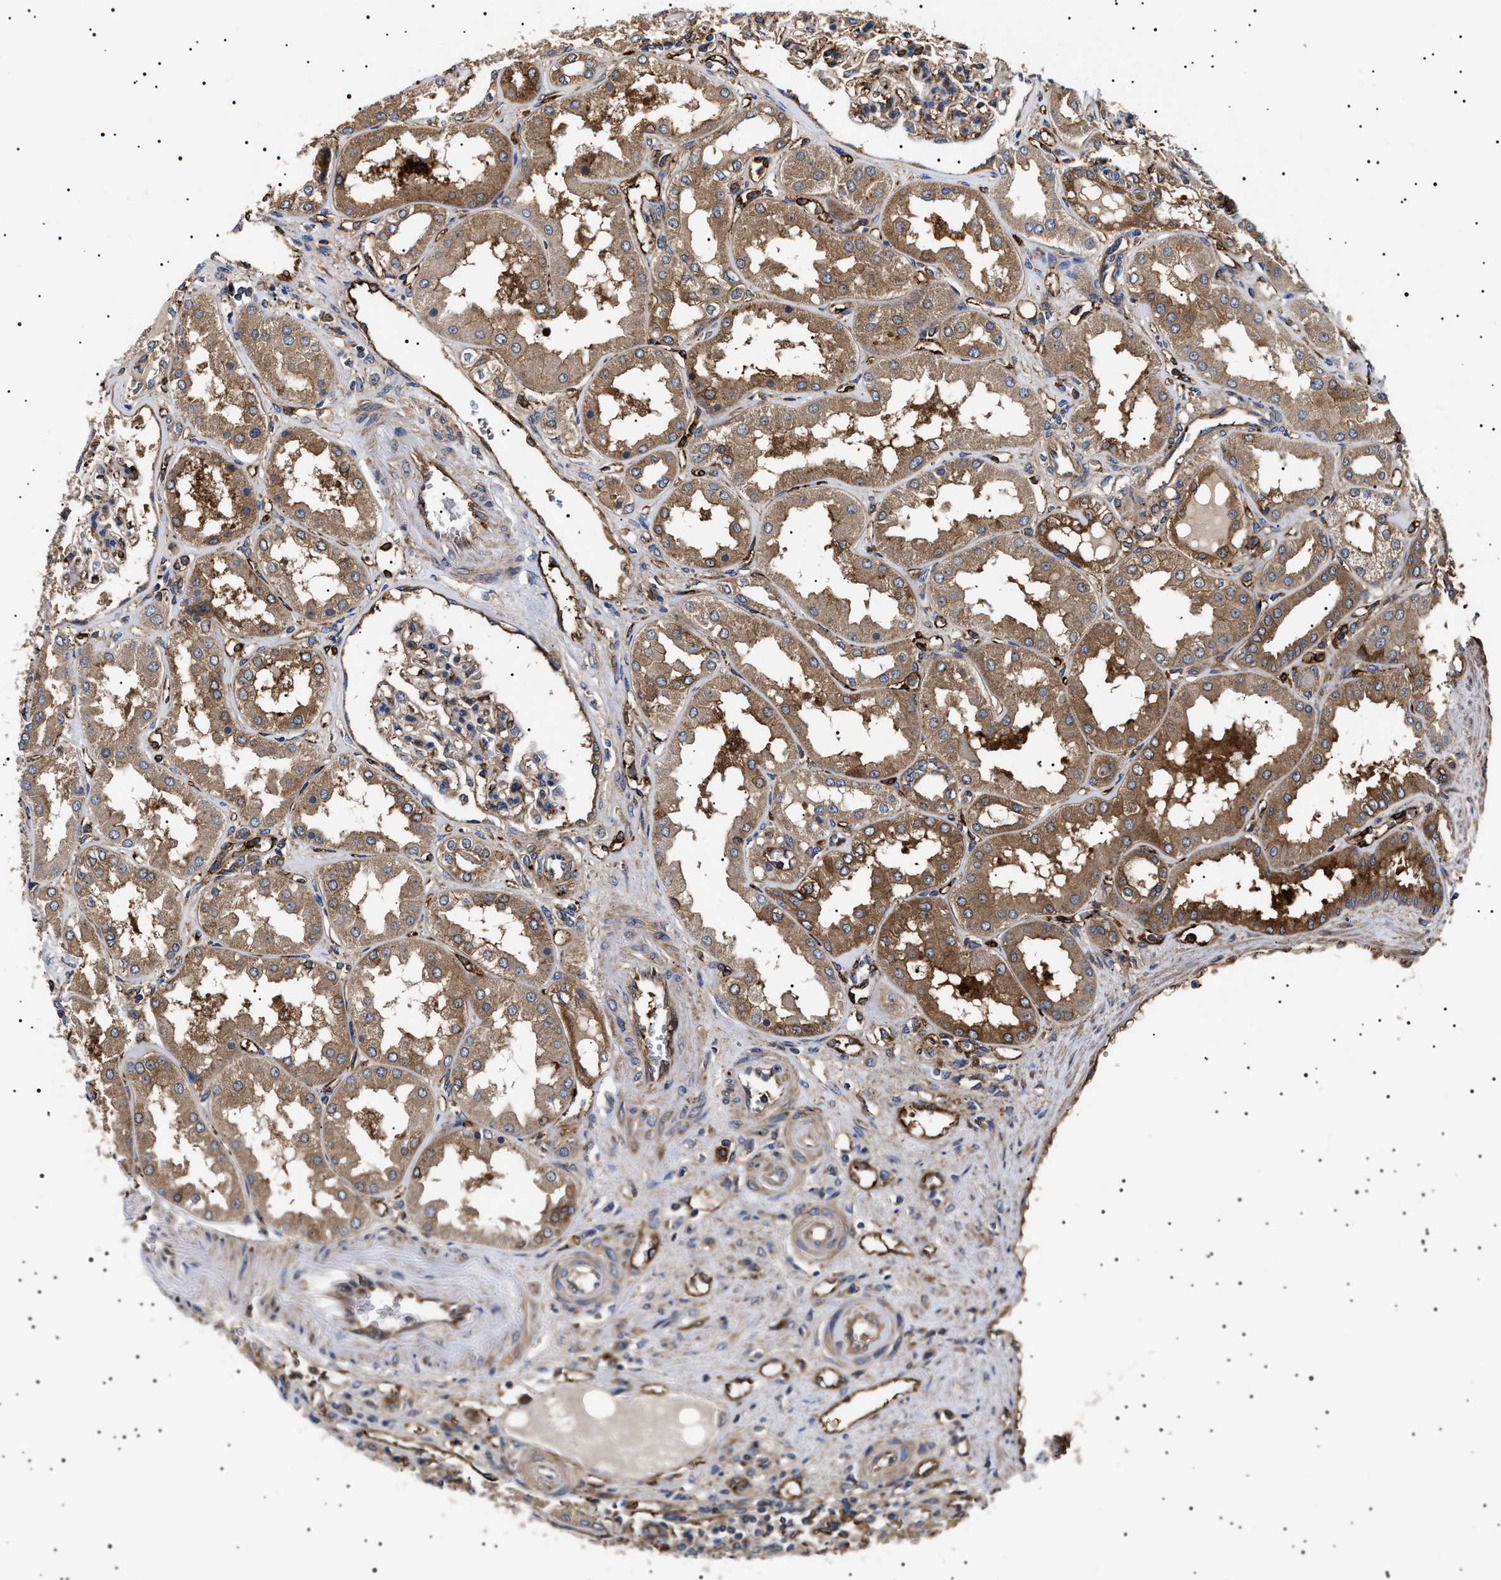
{"staining": {"intensity": "weak", "quantity": "25%-75%", "location": "cytoplasmic/membranous"}, "tissue": "kidney", "cell_type": "Cells in glomeruli", "image_type": "normal", "snomed": [{"axis": "morphology", "description": "Normal tissue, NOS"}, {"axis": "topography", "description": "Kidney"}], "caption": "Brown immunohistochemical staining in normal kidney shows weak cytoplasmic/membranous positivity in about 25%-75% of cells in glomeruli.", "gene": "TPP2", "patient": {"sex": "female", "age": 56}}